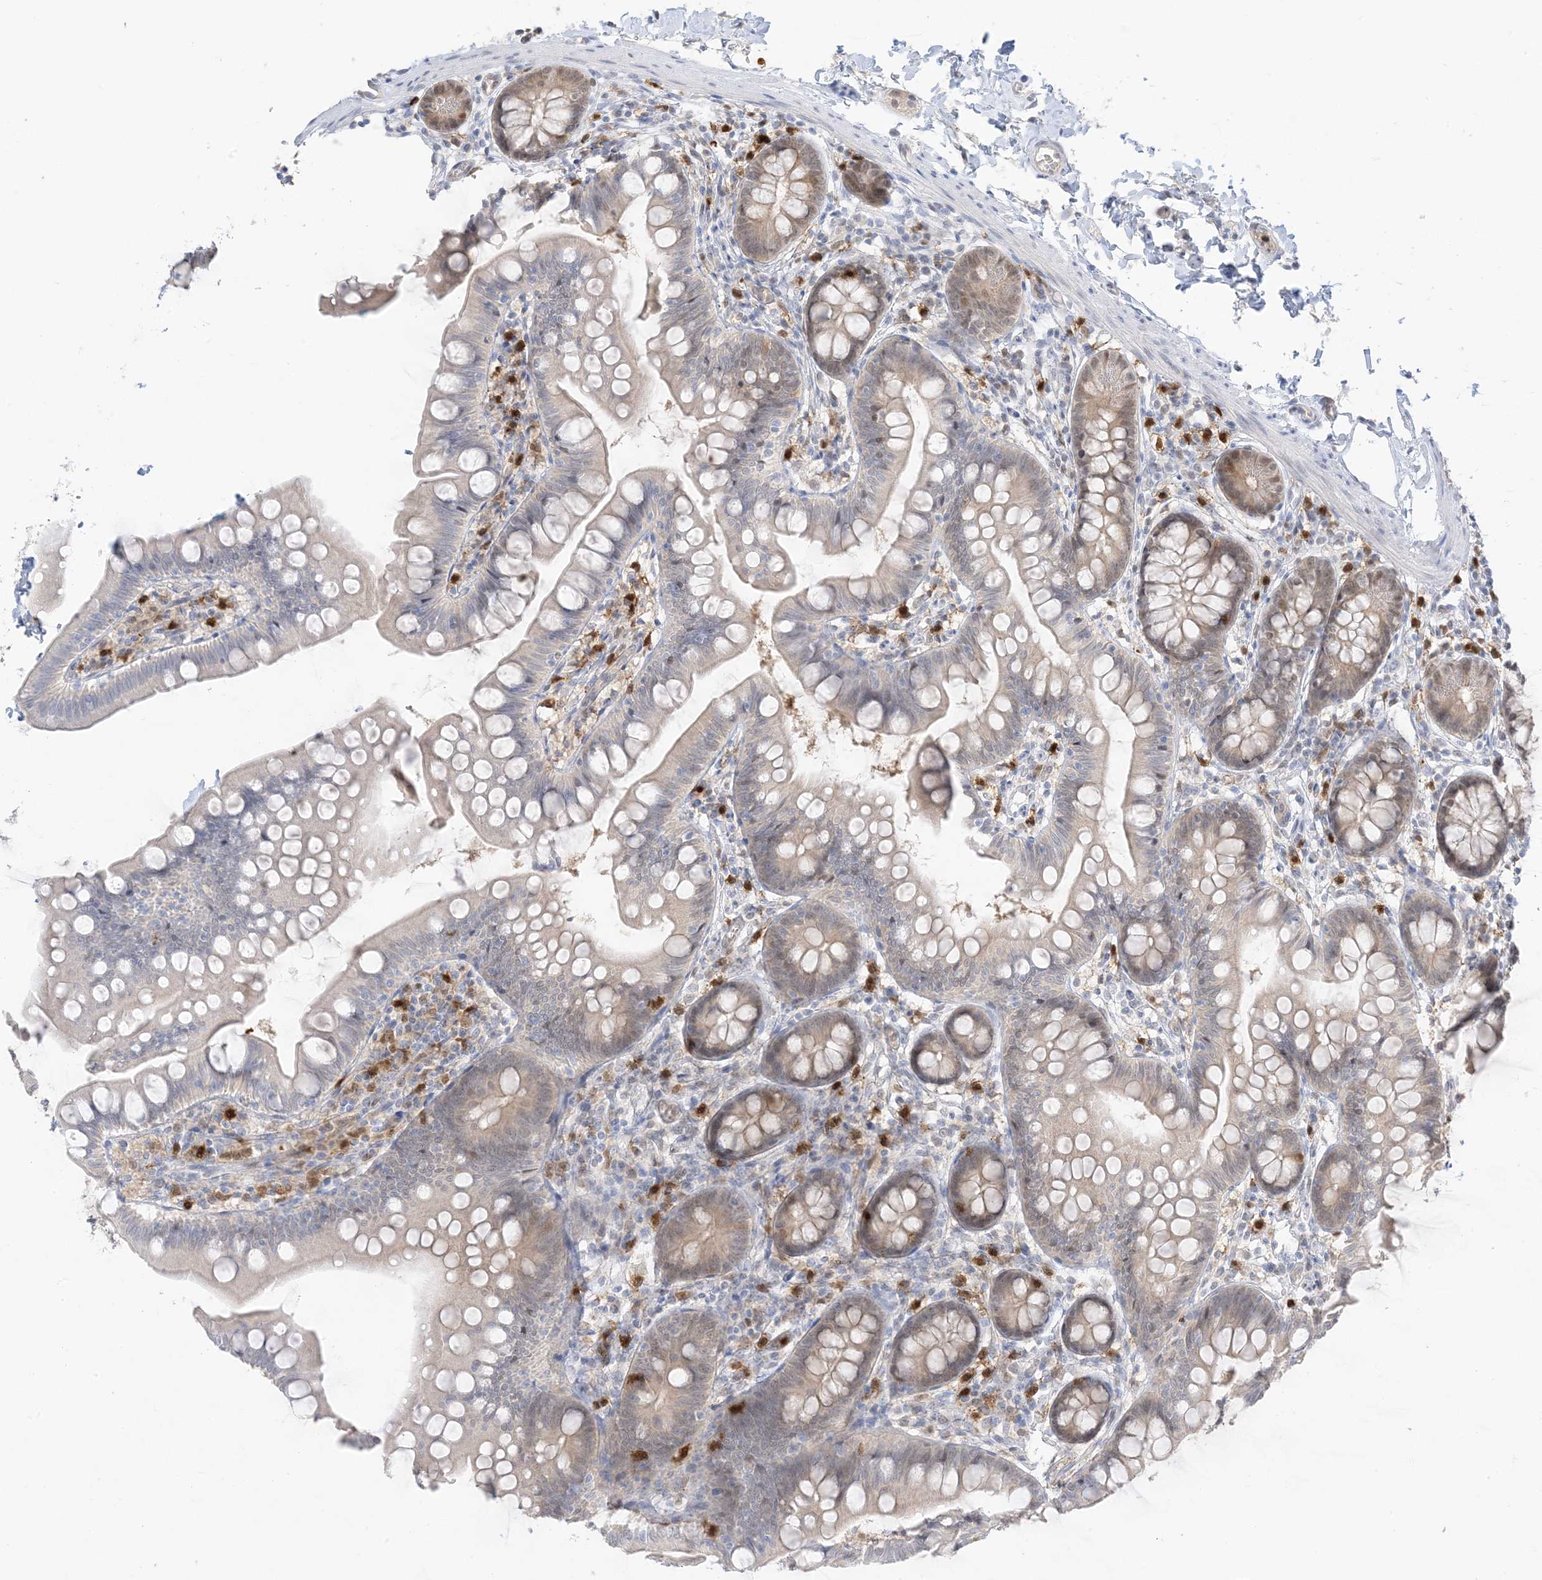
{"staining": {"intensity": "weak", "quantity": "<25%", "location": "cytoplasmic/membranous,nuclear"}, "tissue": "small intestine", "cell_type": "Glandular cells", "image_type": "normal", "snomed": [{"axis": "morphology", "description": "Normal tissue, NOS"}, {"axis": "topography", "description": "Small intestine"}], "caption": "The immunohistochemistry photomicrograph has no significant positivity in glandular cells of small intestine.", "gene": "GCA", "patient": {"sex": "male", "age": 7}}